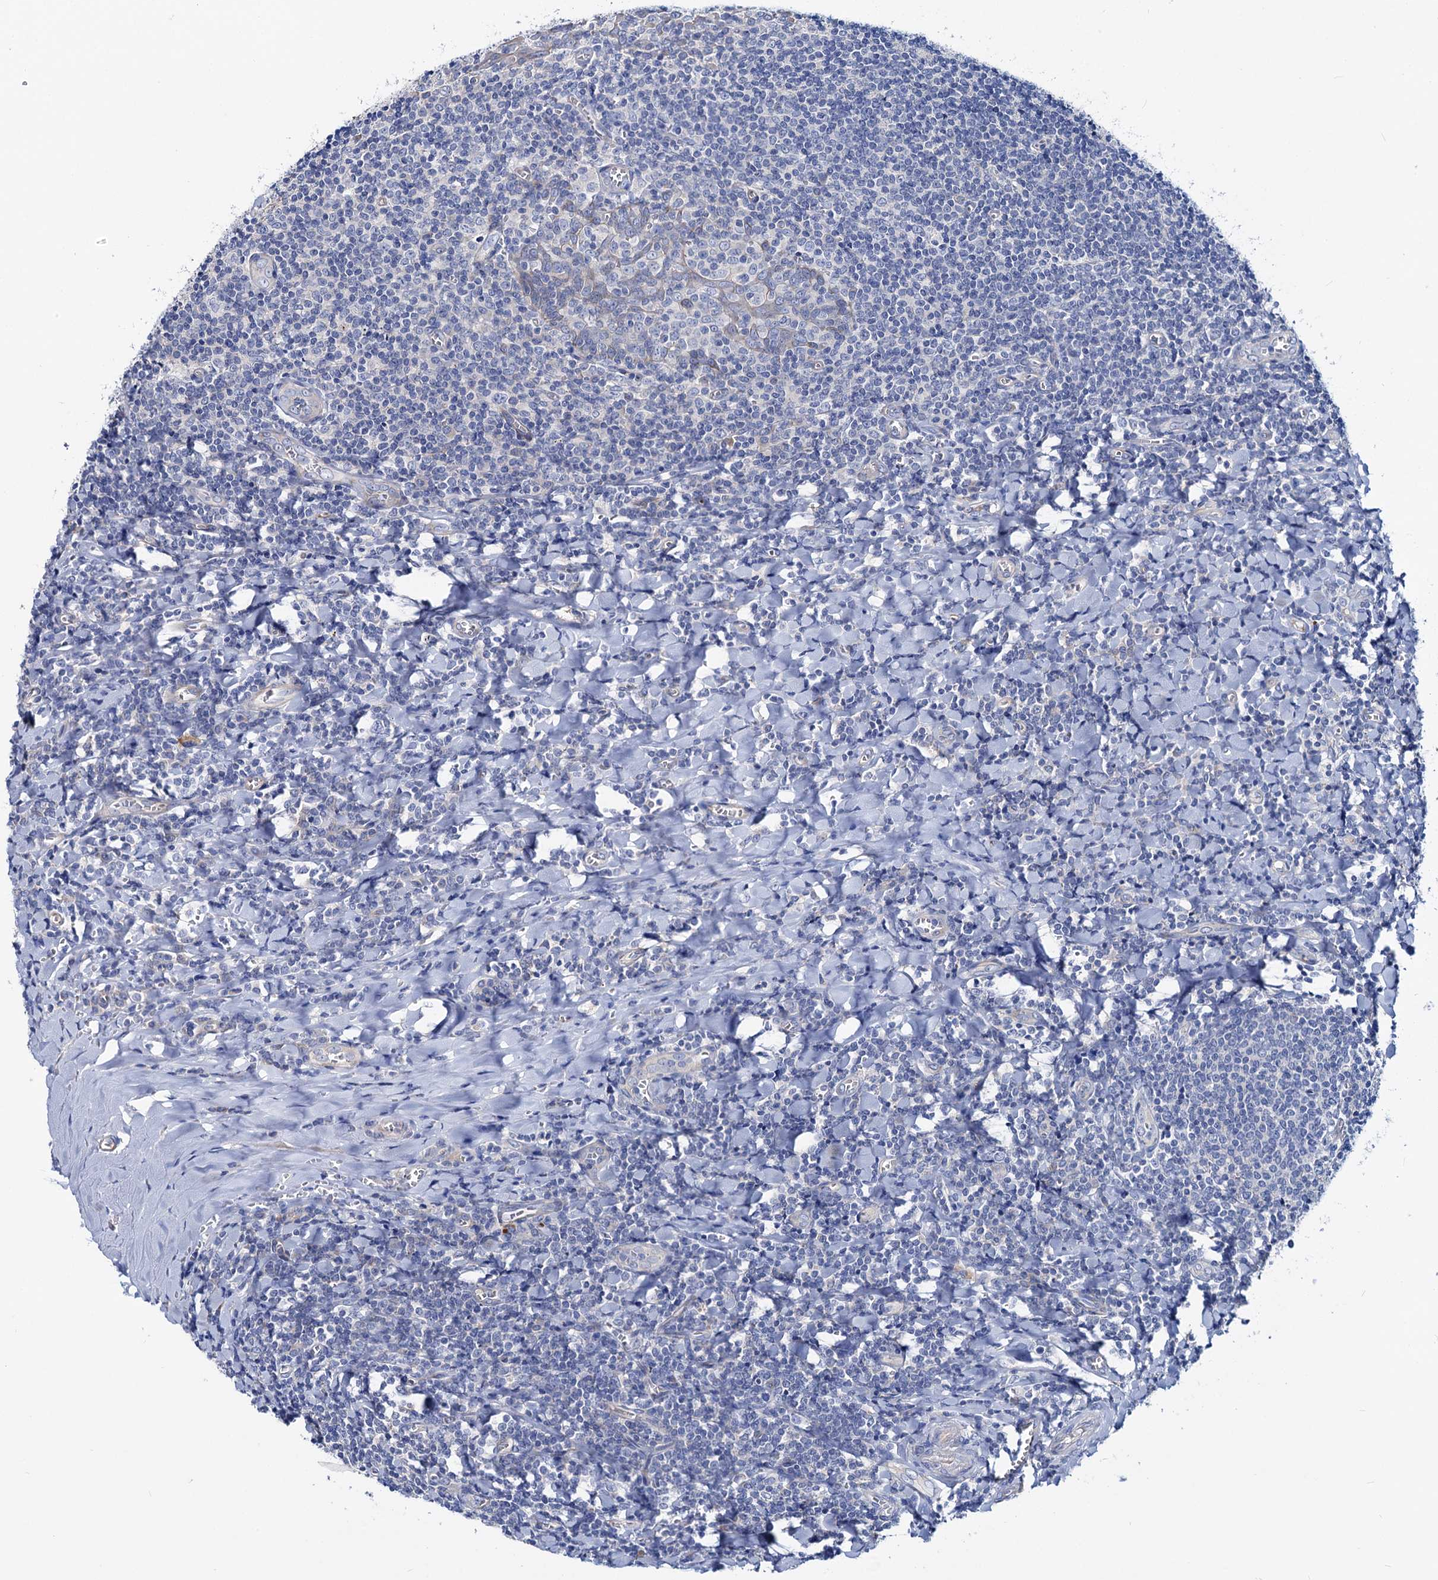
{"staining": {"intensity": "negative", "quantity": "none", "location": "none"}, "tissue": "tonsil", "cell_type": "Germinal center cells", "image_type": "normal", "snomed": [{"axis": "morphology", "description": "Normal tissue, NOS"}, {"axis": "topography", "description": "Tonsil"}], "caption": "Immunohistochemical staining of normal tonsil exhibits no significant positivity in germinal center cells. The staining is performed using DAB (3,3'-diaminobenzidine) brown chromogen with nuclei counter-stained in using hematoxylin.", "gene": "DYDC2", "patient": {"sex": "male", "age": 27}}